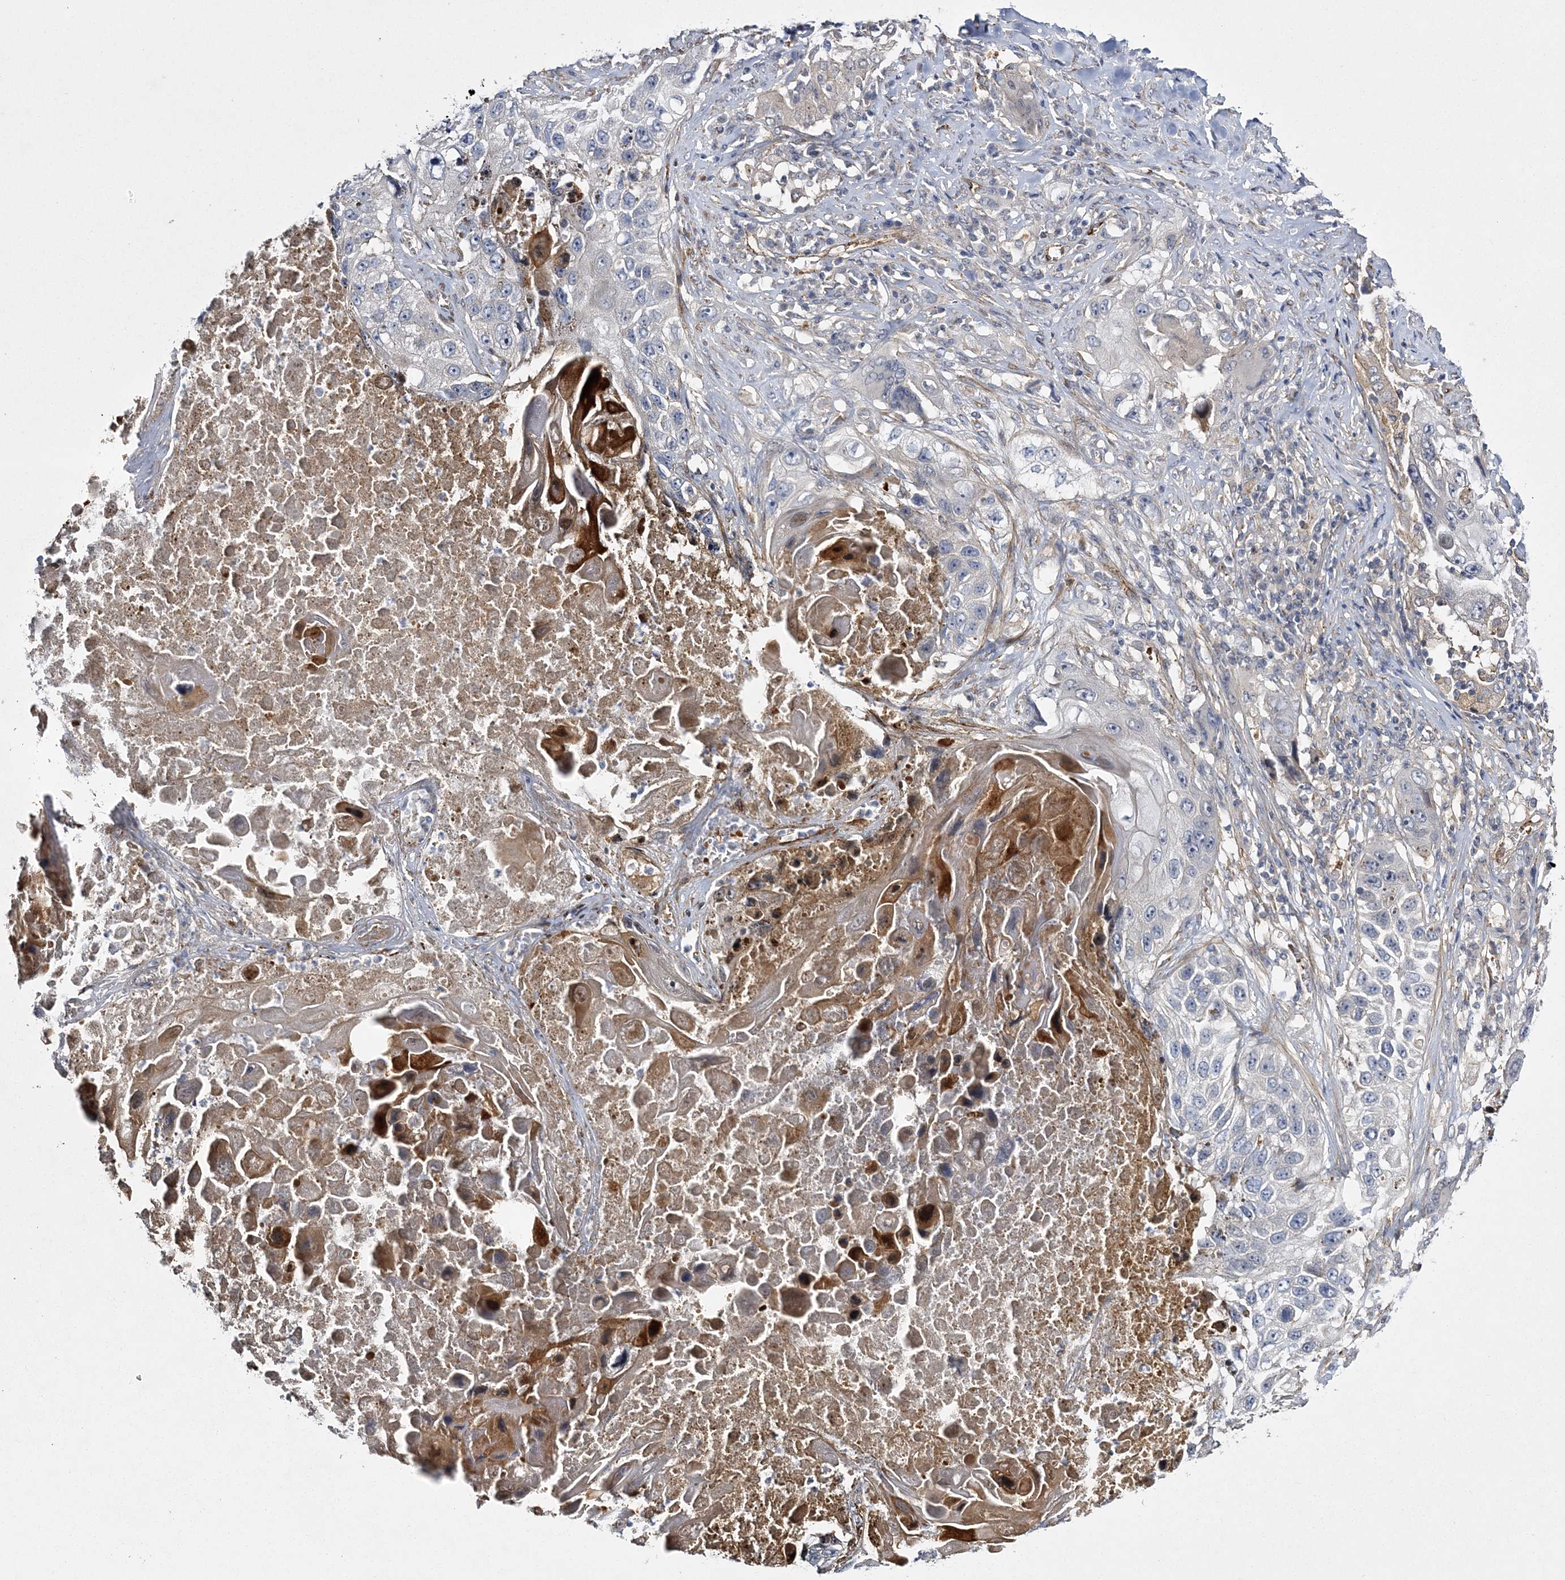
{"staining": {"intensity": "negative", "quantity": "none", "location": "none"}, "tissue": "lung cancer", "cell_type": "Tumor cells", "image_type": "cancer", "snomed": [{"axis": "morphology", "description": "Squamous cell carcinoma, NOS"}, {"axis": "topography", "description": "Lung"}], "caption": "This is a micrograph of IHC staining of lung cancer (squamous cell carcinoma), which shows no positivity in tumor cells.", "gene": "CALN1", "patient": {"sex": "male", "age": 61}}